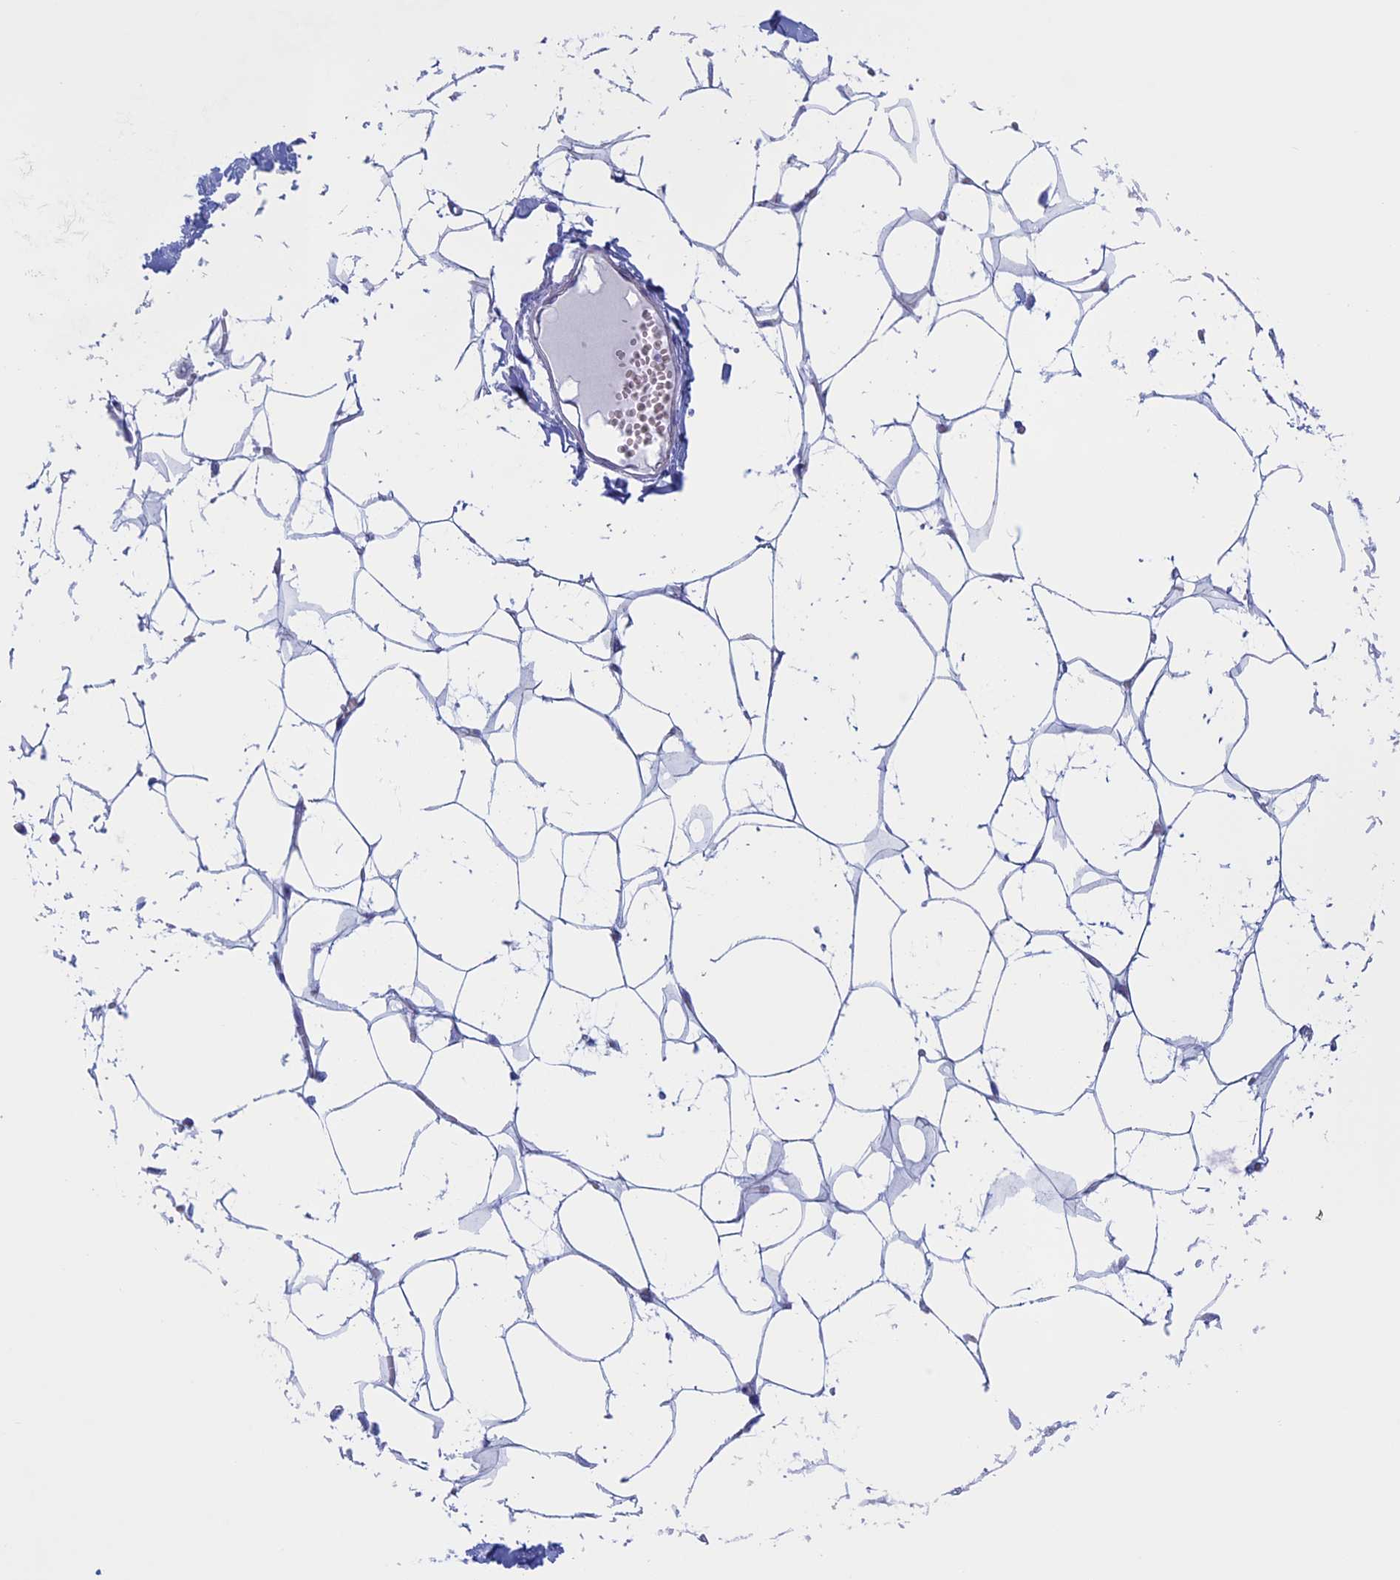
{"staining": {"intensity": "negative", "quantity": "none", "location": "none"}, "tissue": "breast", "cell_type": "Adipocytes", "image_type": "normal", "snomed": [{"axis": "morphology", "description": "Normal tissue, NOS"}, {"axis": "topography", "description": "Breast"}], "caption": "The photomicrograph demonstrates no significant expression in adipocytes of breast. (Stains: DAB IHC with hematoxylin counter stain, Microscopy: brightfield microscopy at high magnification).", "gene": "NDUFB9", "patient": {"sex": "female", "age": 27}}